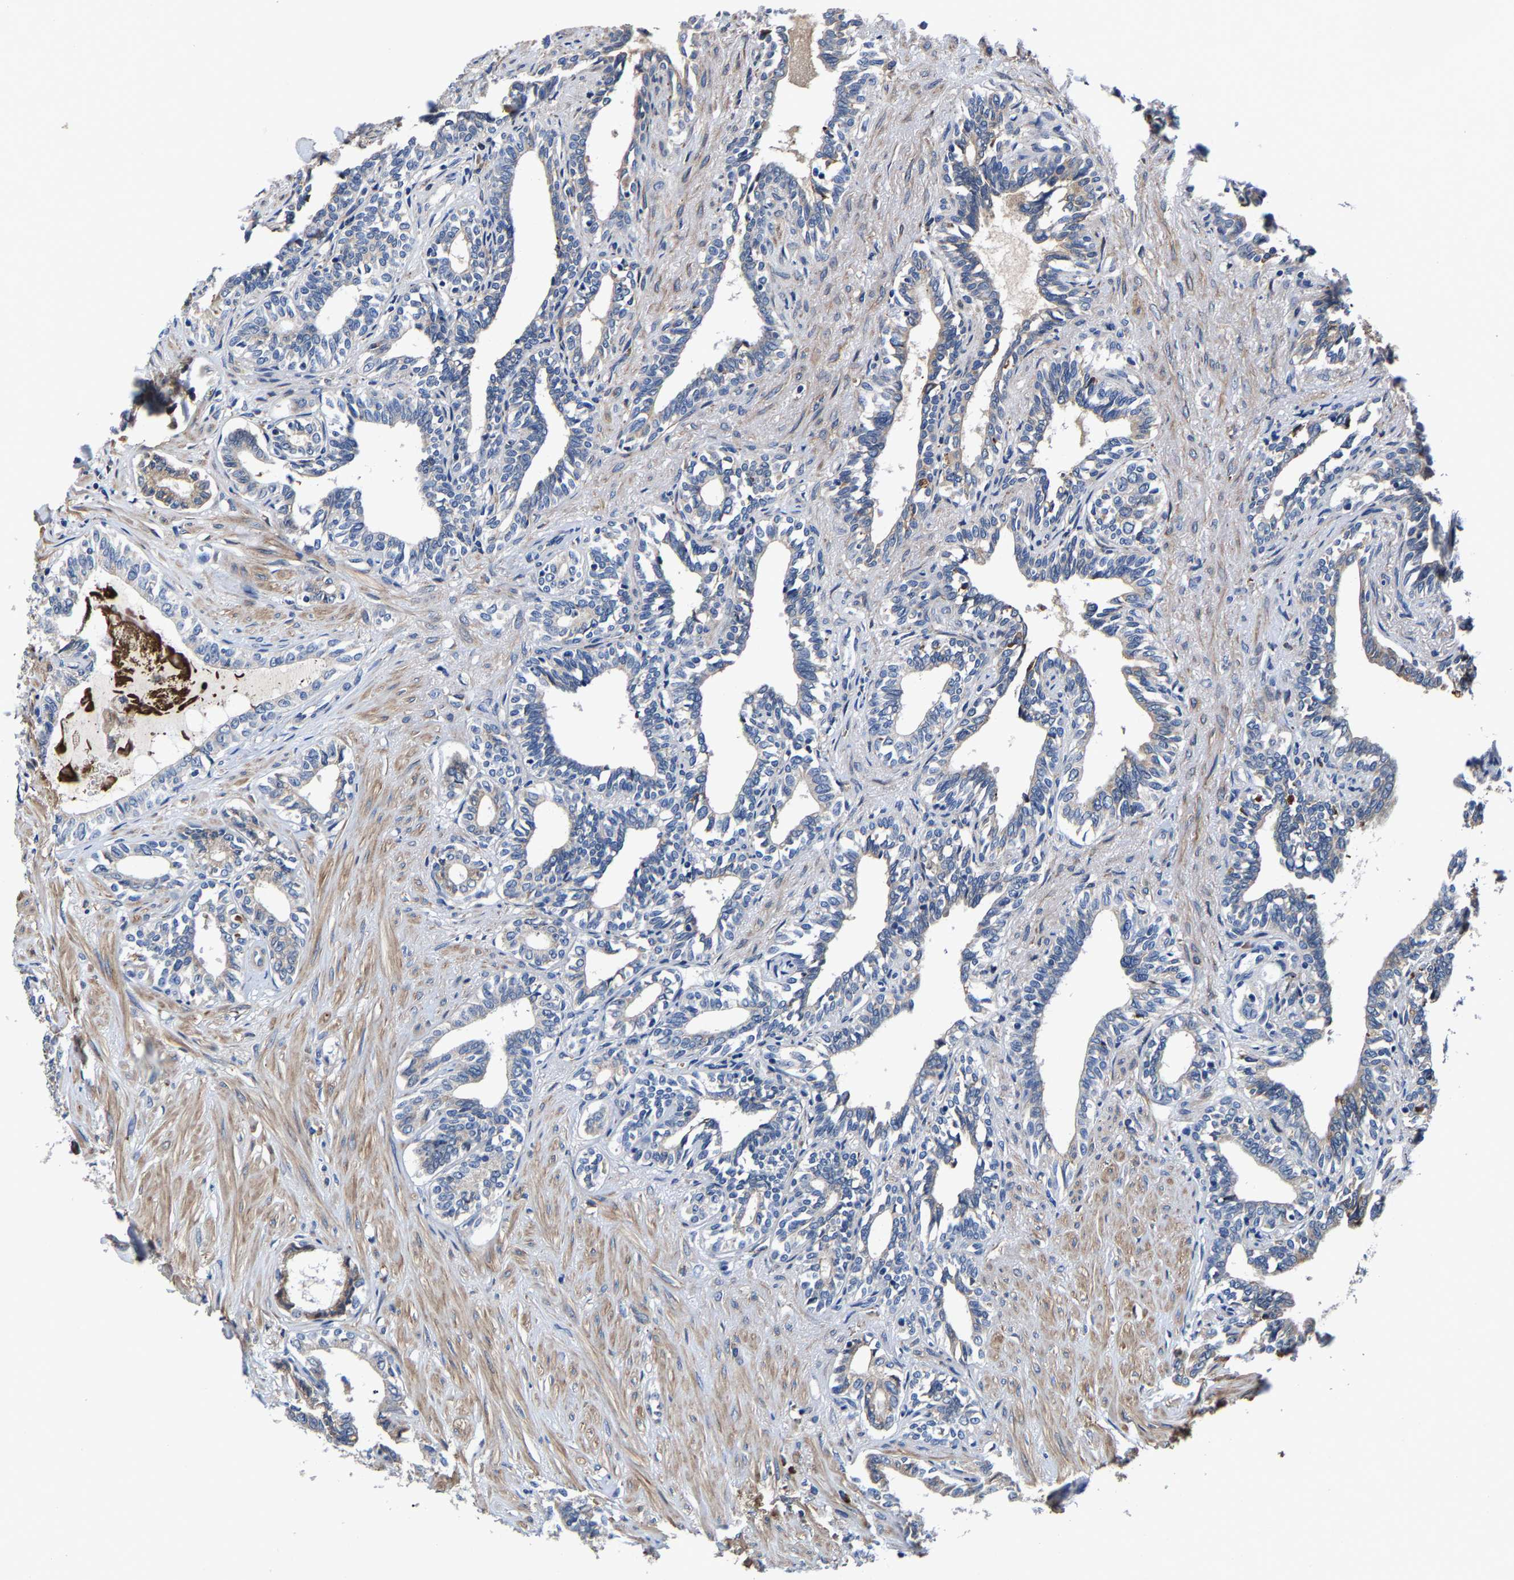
{"staining": {"intensity": "moderate", "quantity": "25%-75%", "location": "cytoplasmic/membranous"}, "tissue": "seminal vesicle", "cell_type": "Glandular cells", "image_type": "normal", "snomed": [{"axis": "morphology", "description": "Normal tissue, NOS"}, {"axis": "morphology", "description": "Adenocarcinoma, High grade"}, {"axis": "topography", "description": "Prostate"}, {"axis": "topography", "description": "Seminal veicle"}], "caption": "This is a histology image of immunohistochemistry (IHC) staining of benign seminal vesicle, which shows moderate staining in the cytoplasmic/membranous of glandular cells.", "gene": "SLC12A2", "patient": {"sex": "male", "age": 55}}